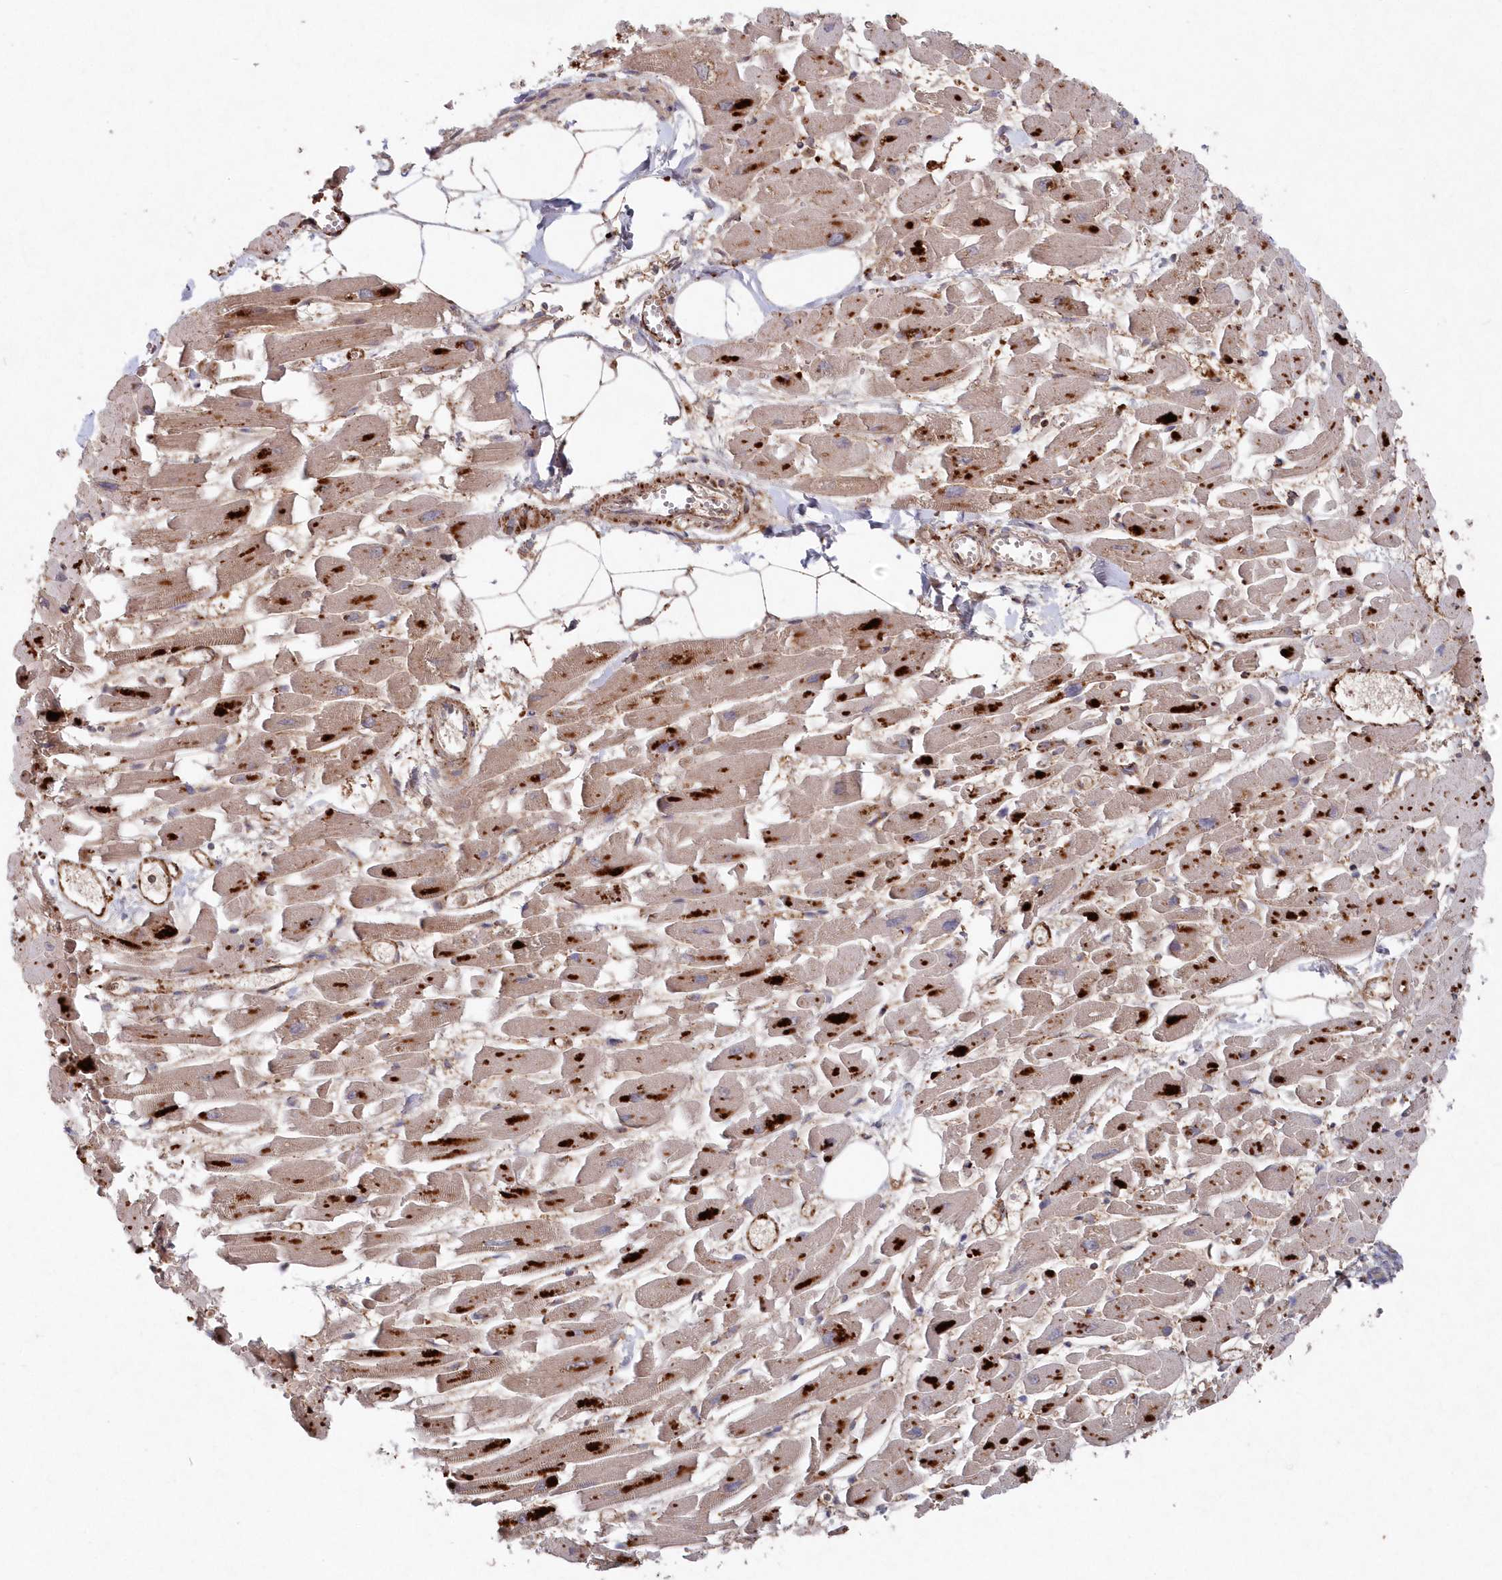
{"staining": {"intensity": "strong", "quantity": "<25%", "location": "cytoplasmic/membranous"}, "tissue": "heart muscle", "cell_type": "Cardiomyocytes", "image_type": "normal", "snomed": [{"axis": "morphology", "description": "Normal tissue, NOS"}, {"axis": "topography", "description": "Heart"}], "caption": "High-power microscopy captured an immunohistochemistry photomicrograph of normal heart muscle, revealing strong cytoplasmic/membranous staining in approximately <25% of cardiomyocytes.", "gene": "ABHD14B", "patient": {"sex": "female", "age": 64}}